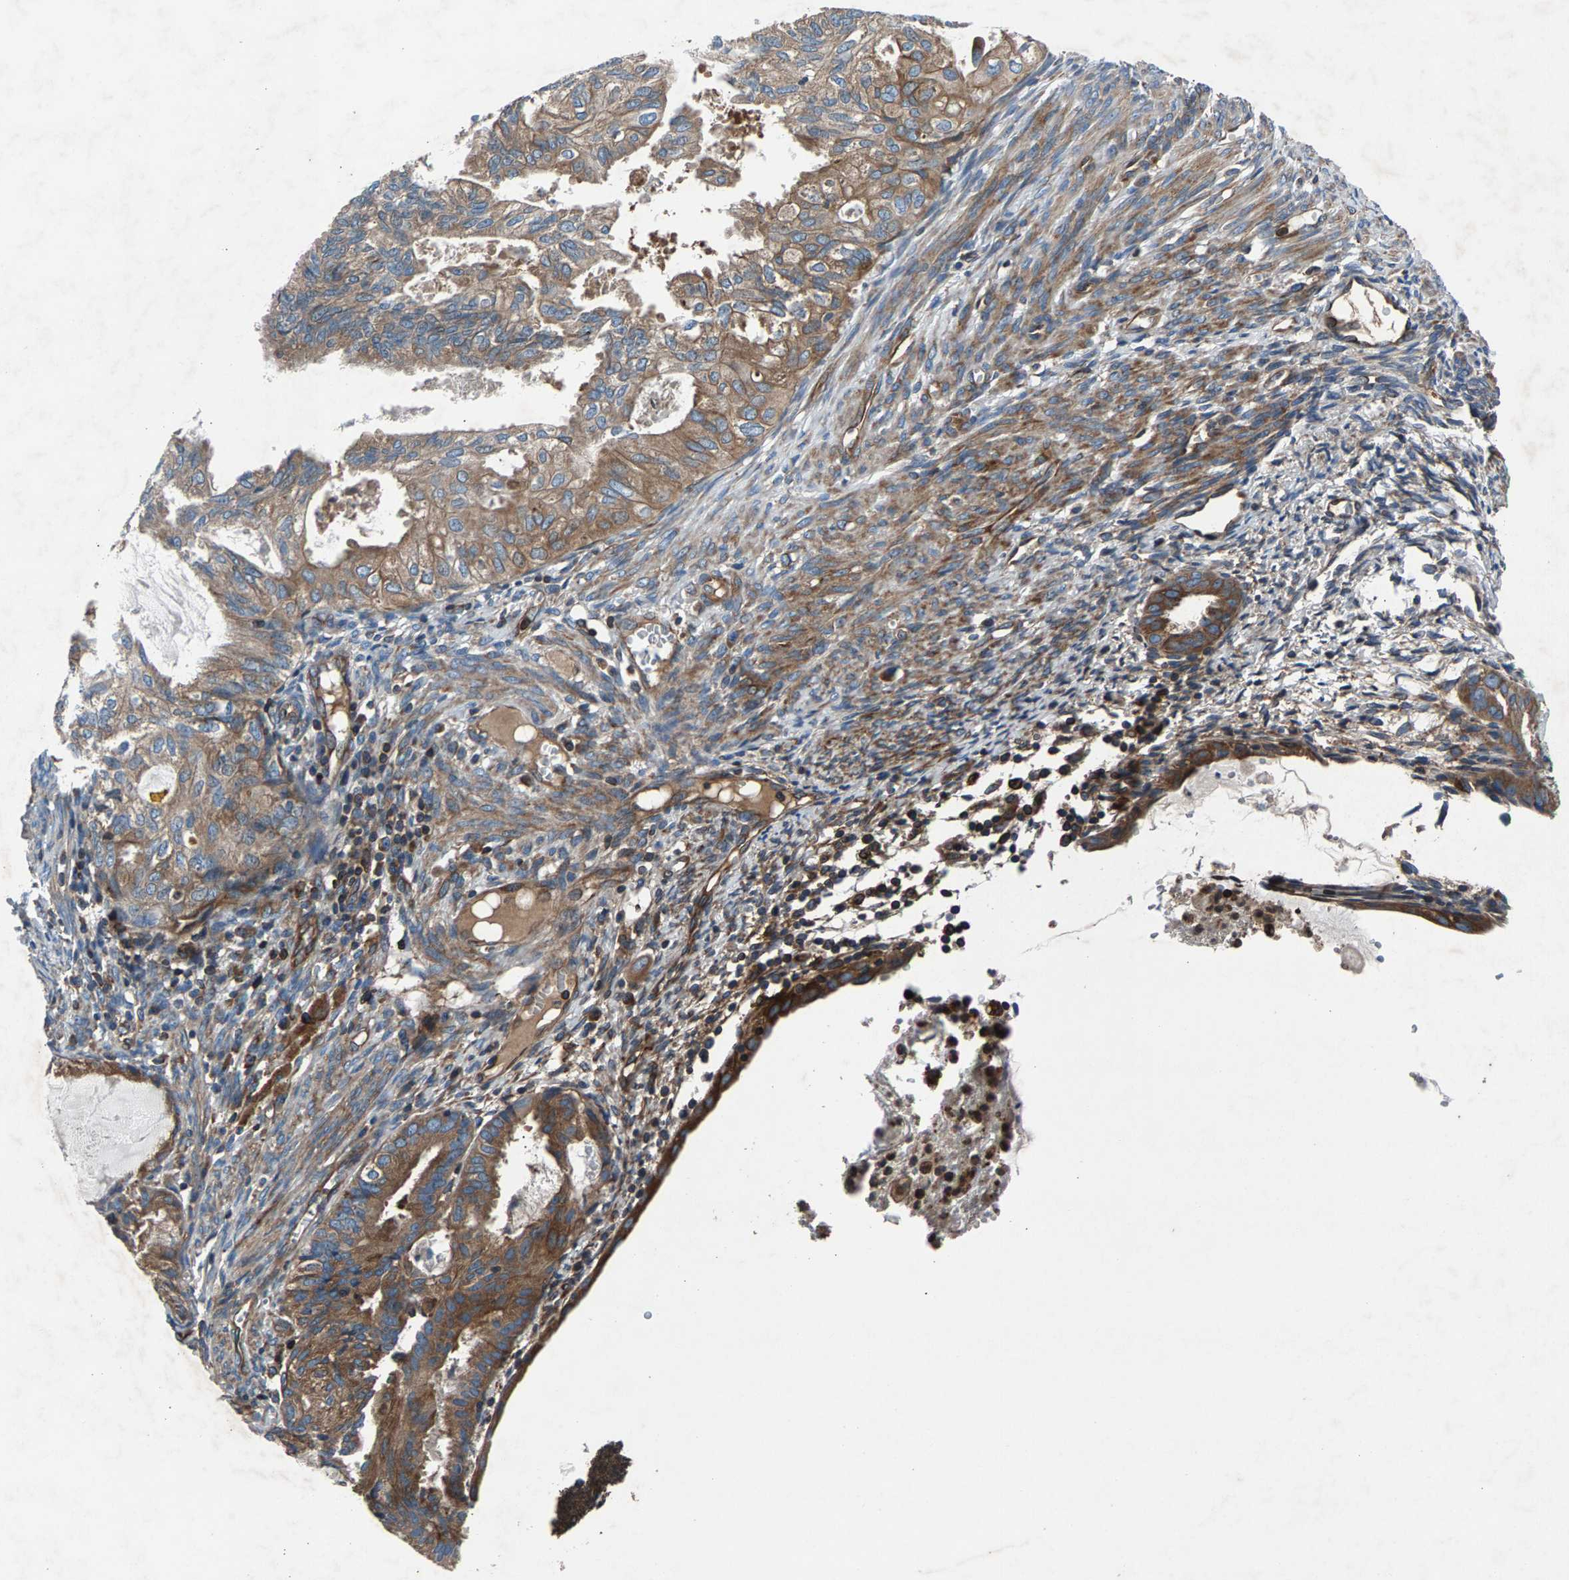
{"staining": {"intensity": "moderate", "quantity": ">75%", "location": "cytoplasmic/membranous"}, "tissue": "cervical cancer", "cell_type": "Tumor cells", "image_type": "cancer", "snomed": [{"axis": "morphology", "description": "Normal tissue, NOS"}, {"axis": "morphology", "description": "Adenocarcinoma, NOS"}, {"axis": "topography", "description": "Cervix"}, {"axis": "topography", "description": "Endometrium"}], "caption": "Cervical adenocarcinoma was stained to show a protein in brown. There is medium levels of moderate cytoplasmic/membranous expression in about >75% of tumor cells.", "gene": "LPCAT1", "patient": {"sex": "female", "age": 86}}